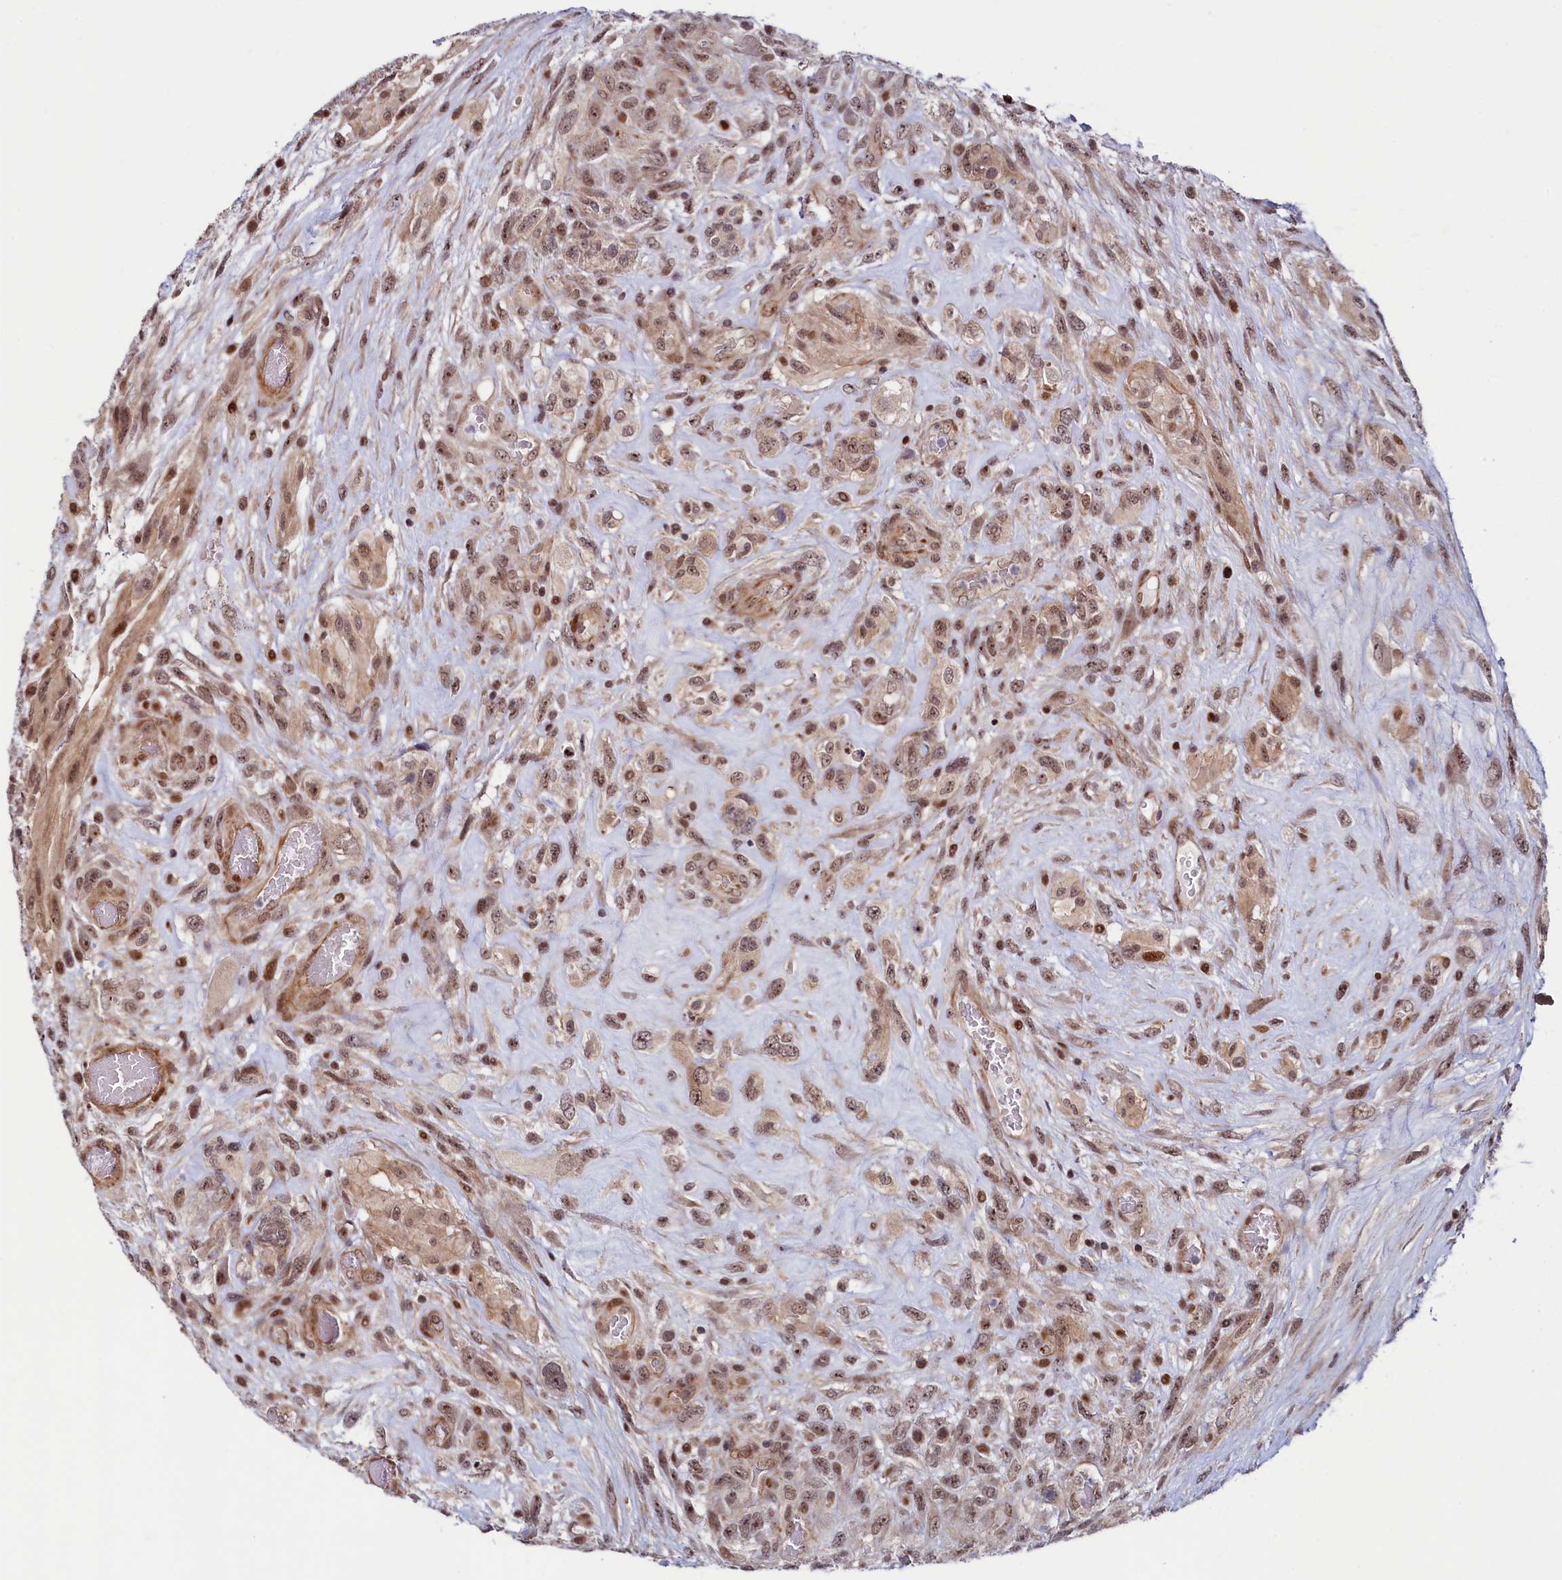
{"staining": {"intensity": "moderate", "quantity": ">75%", "location": "nuclear"}, "tissue": "glioma", "cell_type": "Tumor cells", "image_type": "cancer", "snomed": [{"axis": "morphology", "description": "Glioma, malignant, High grade"}, {"axis": "topography", "description": "Brain"}], "caption": "Malignant high-grade glioma stained with DAB (3,3'-diaminobenzidine) IHC reveals medium levels of moderate nuclear positivity in approximately >75% of tumor cells.", "gene": "LEO1", "patient": {"sex": "male", "age": 61}}